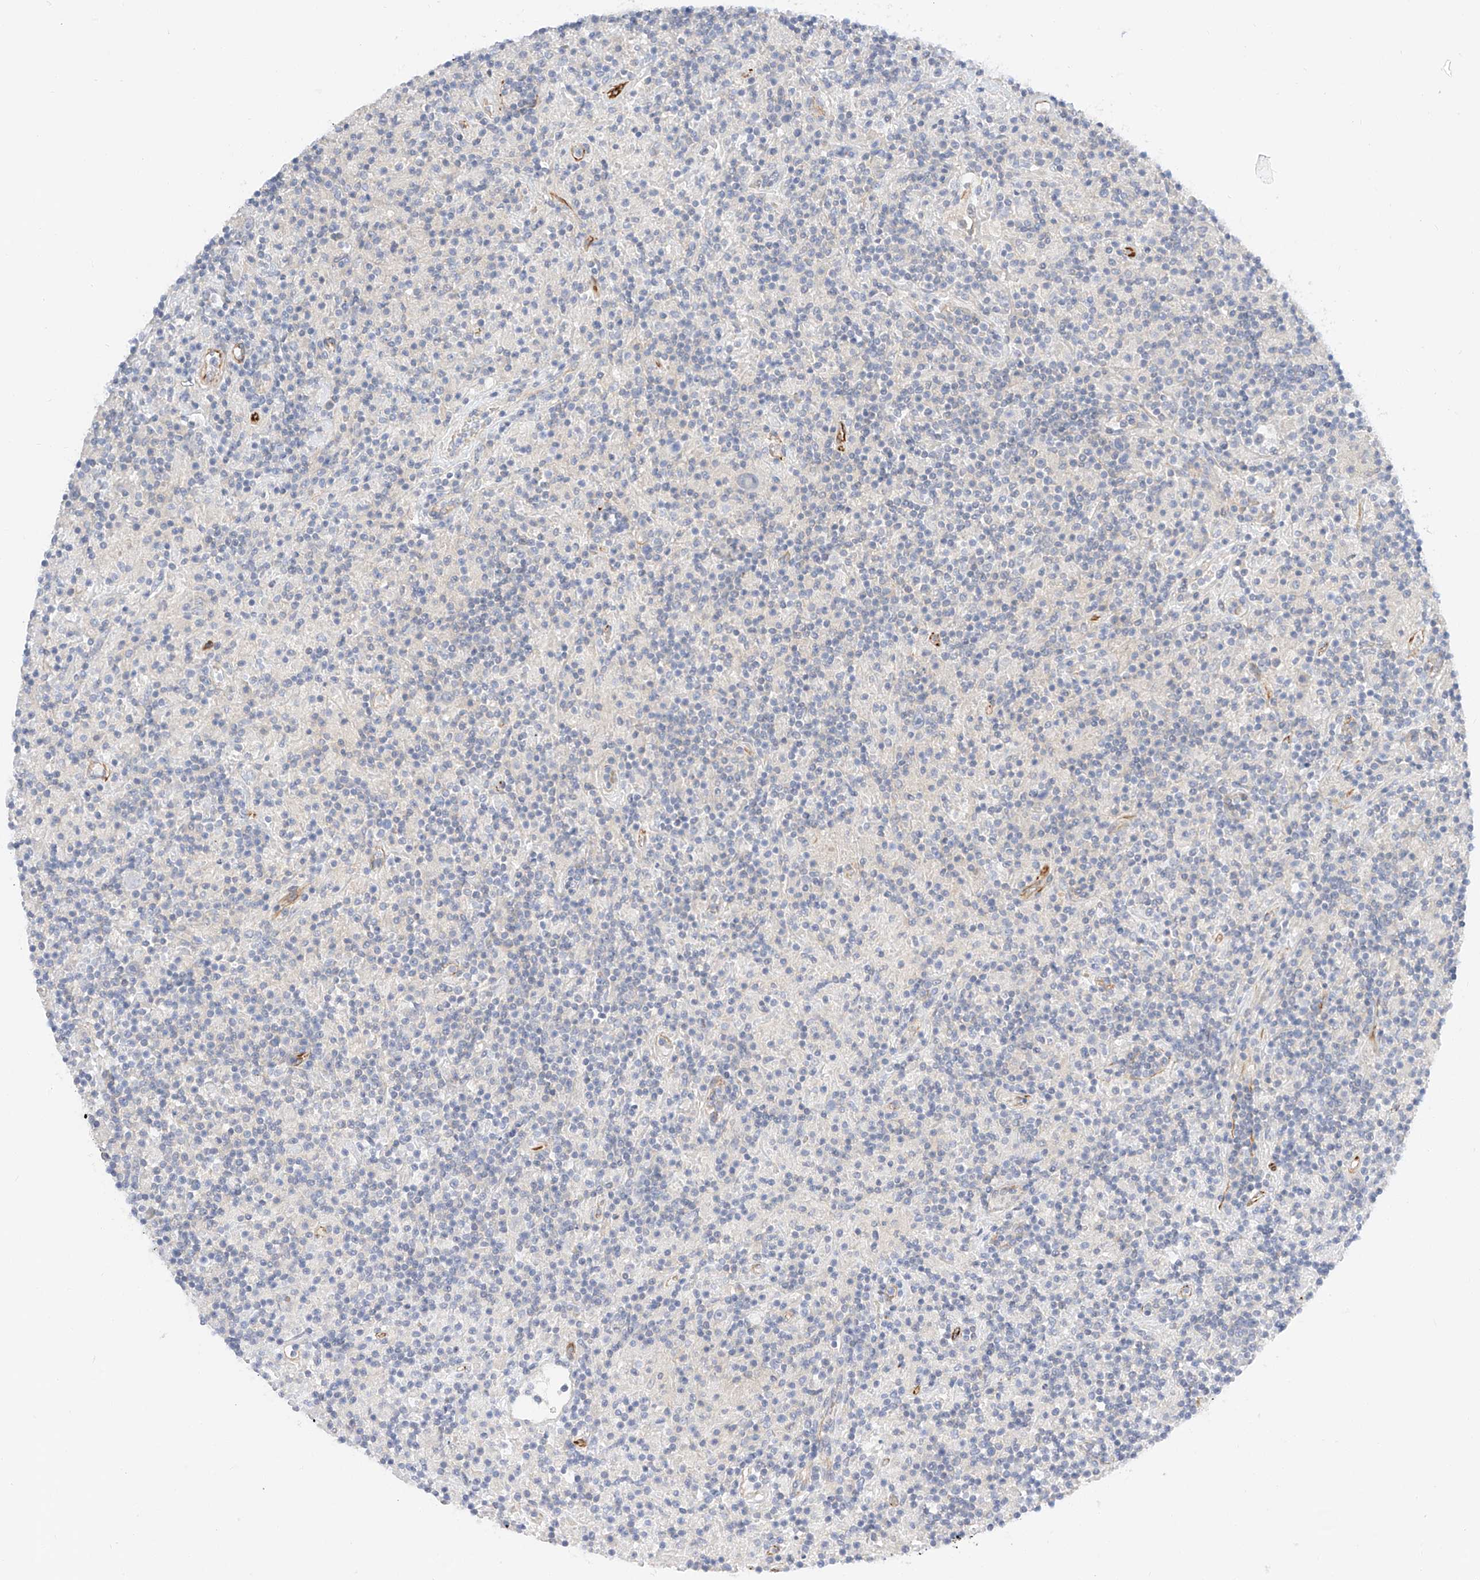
{"staining": {"intensity": "negative", "quantity": "none", "location": "none"}, "tissue": "lymphoma", "cell_type": "Tumor cells", "image_type": "cancer", "snomed": [{"axis": "morphology", "description": "Hodgkin's disease, NOS"}, {"axis": "topography", "description": "Lymph node"}], "caption": "Tumor cells show no significant expression in Hodgkin's disease.", "gene": "CDCP2", "patient": {"sex": "male", "age": 70}}